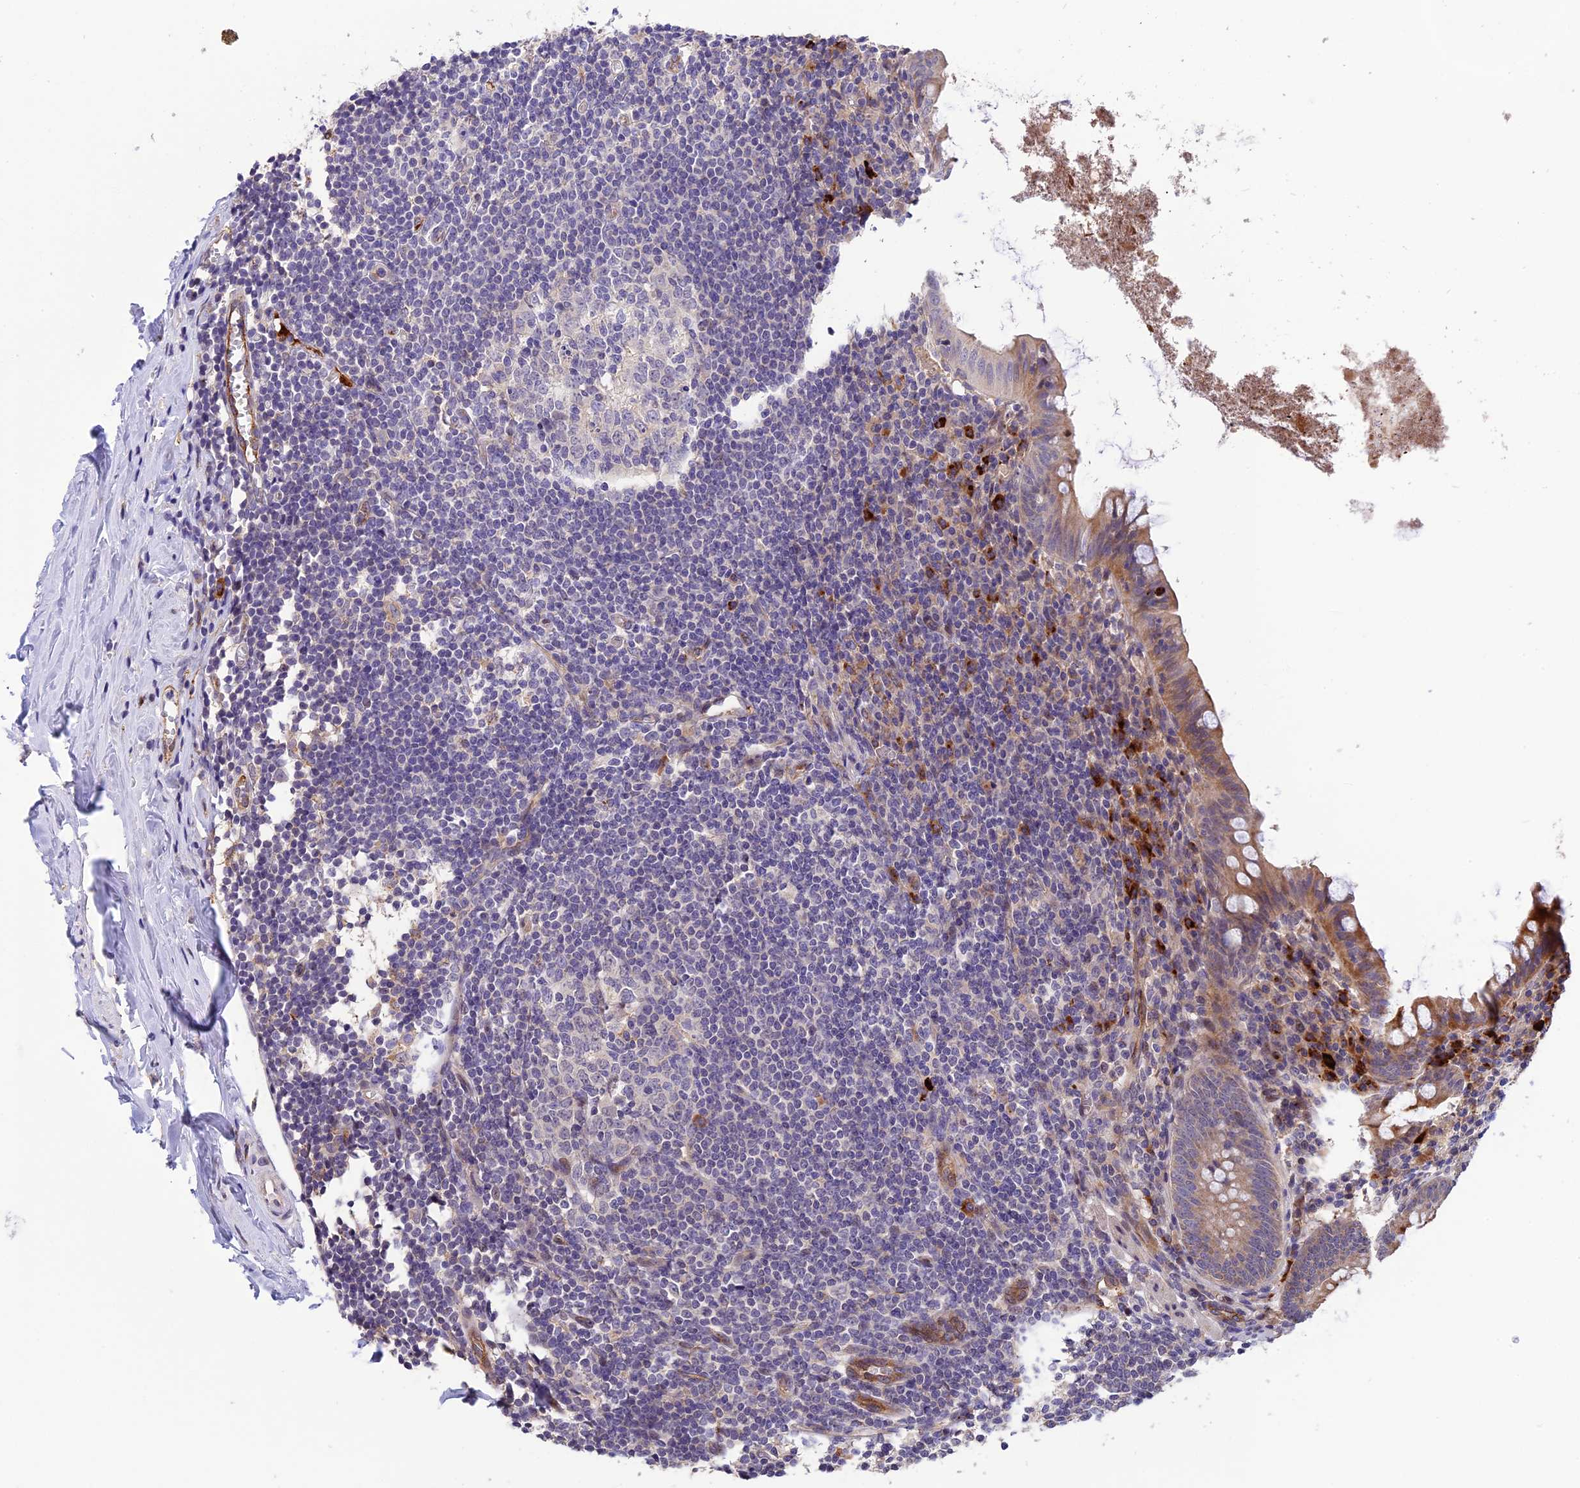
{"staining": {"intensity": "strong", "quantity": "25%-75%", "location": "cytoplasmic/membranous"}, "tissue": "appendix", "cell_type": "Glandular cells", "image_type": "normal", "snomed": [{"axis": "morphology", "description": "Normal tissue, NOS"}, {"axis": "topography", "description": "Appendix"}], "caption": "Approximately 25%-75% of glandular cells in benign human appendix display strong cytoplasmic/membranous protein staining as visualized by brown immunohistochemical staining.", "gene": "MFSD2A", "patient": {"sex": "female", "age": 51}}